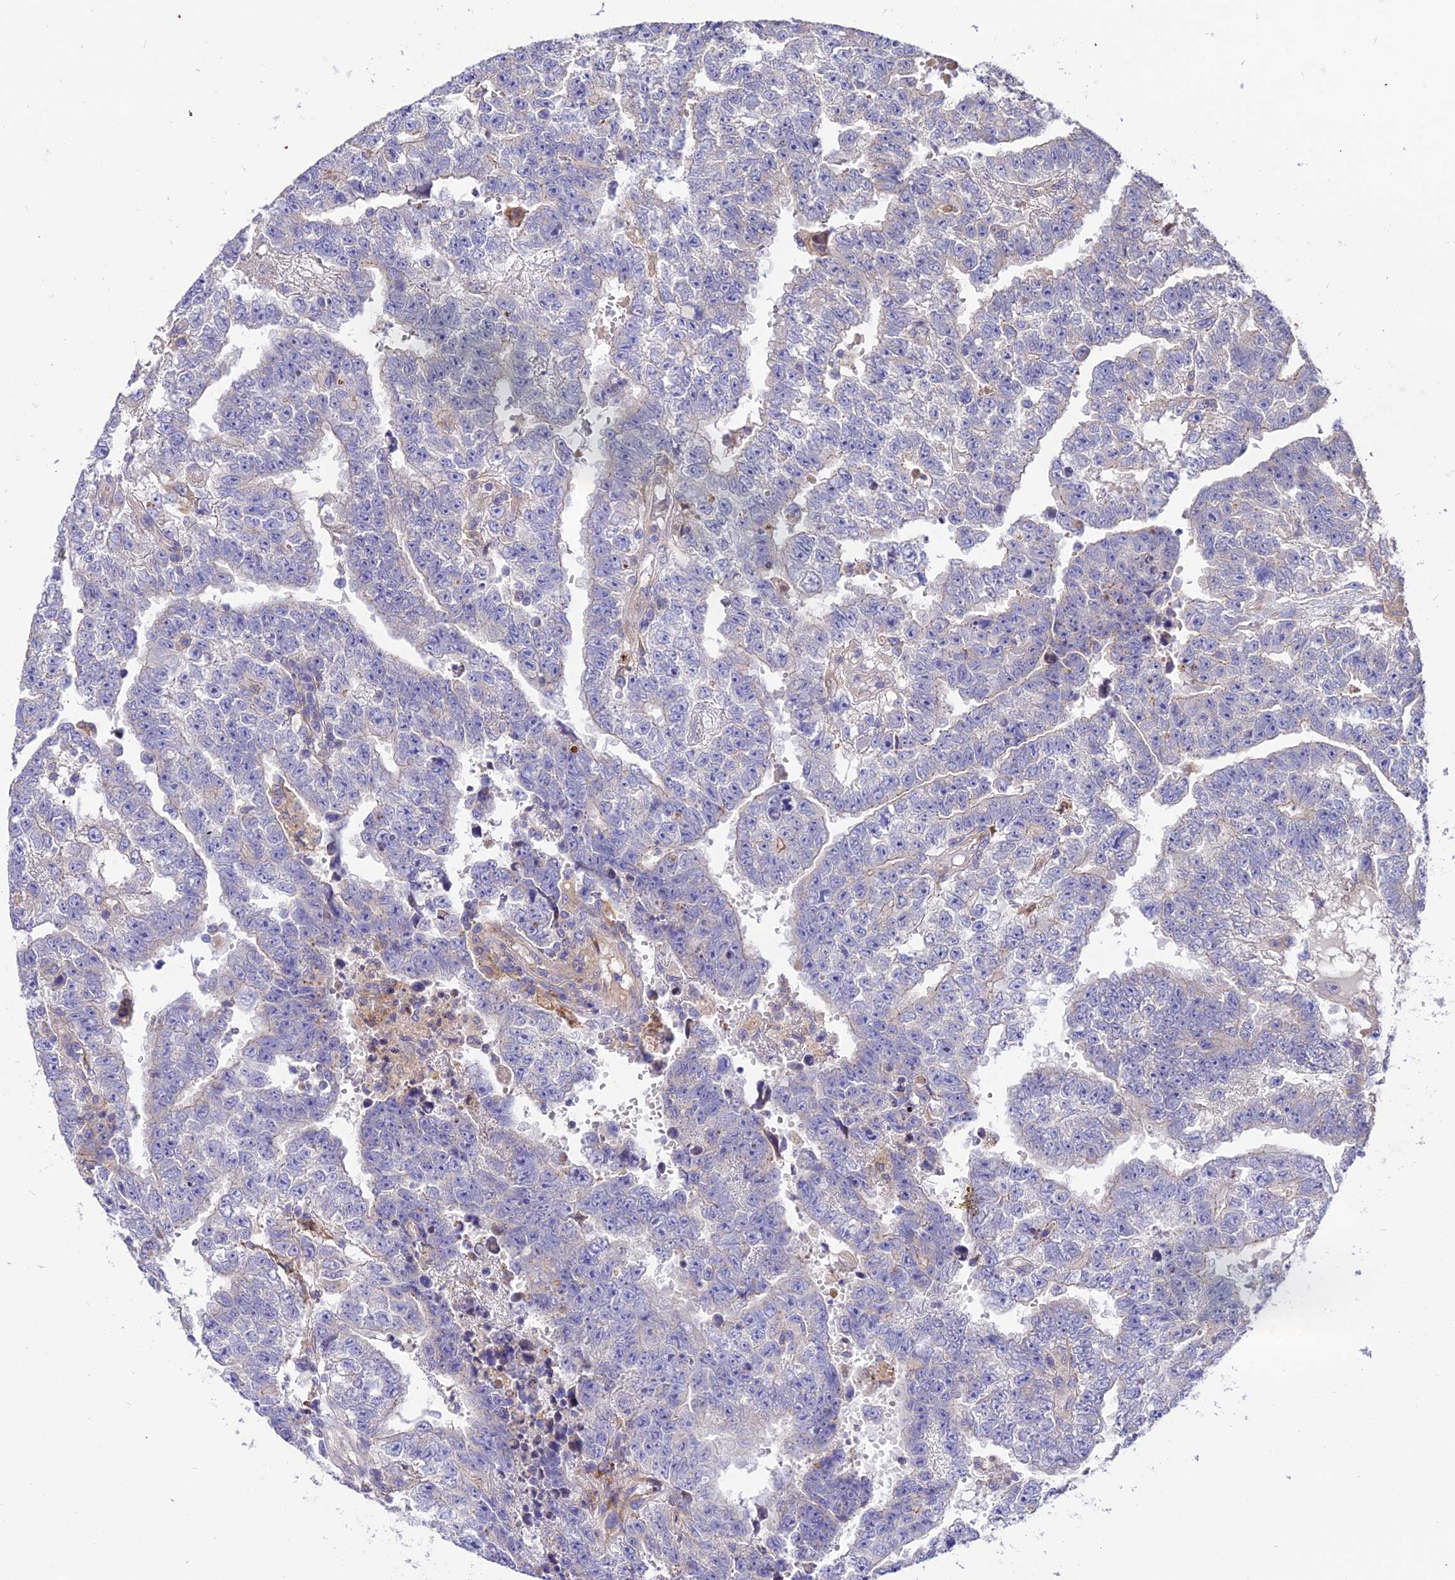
{"staining": {"intensity": "negative", "quantity": "none", "location": "none"}, "tissue": "testis cancer", "cell_type": "Tumor cells", "image_type": "cancer", "snomed": [{"axis": "morphology", "description": "Carcinoma, Embryonal, NOS"}, {"axis": "topography", "description": "Testis"}], "caption": "High power microscopy image of an immunohistochemistry (IHC) image of testis embryonal carcinoma, revealing no significant positivity in tumor cells.", "gene": "ROCK1", "patient": {"sex": "male", "age": 25}}